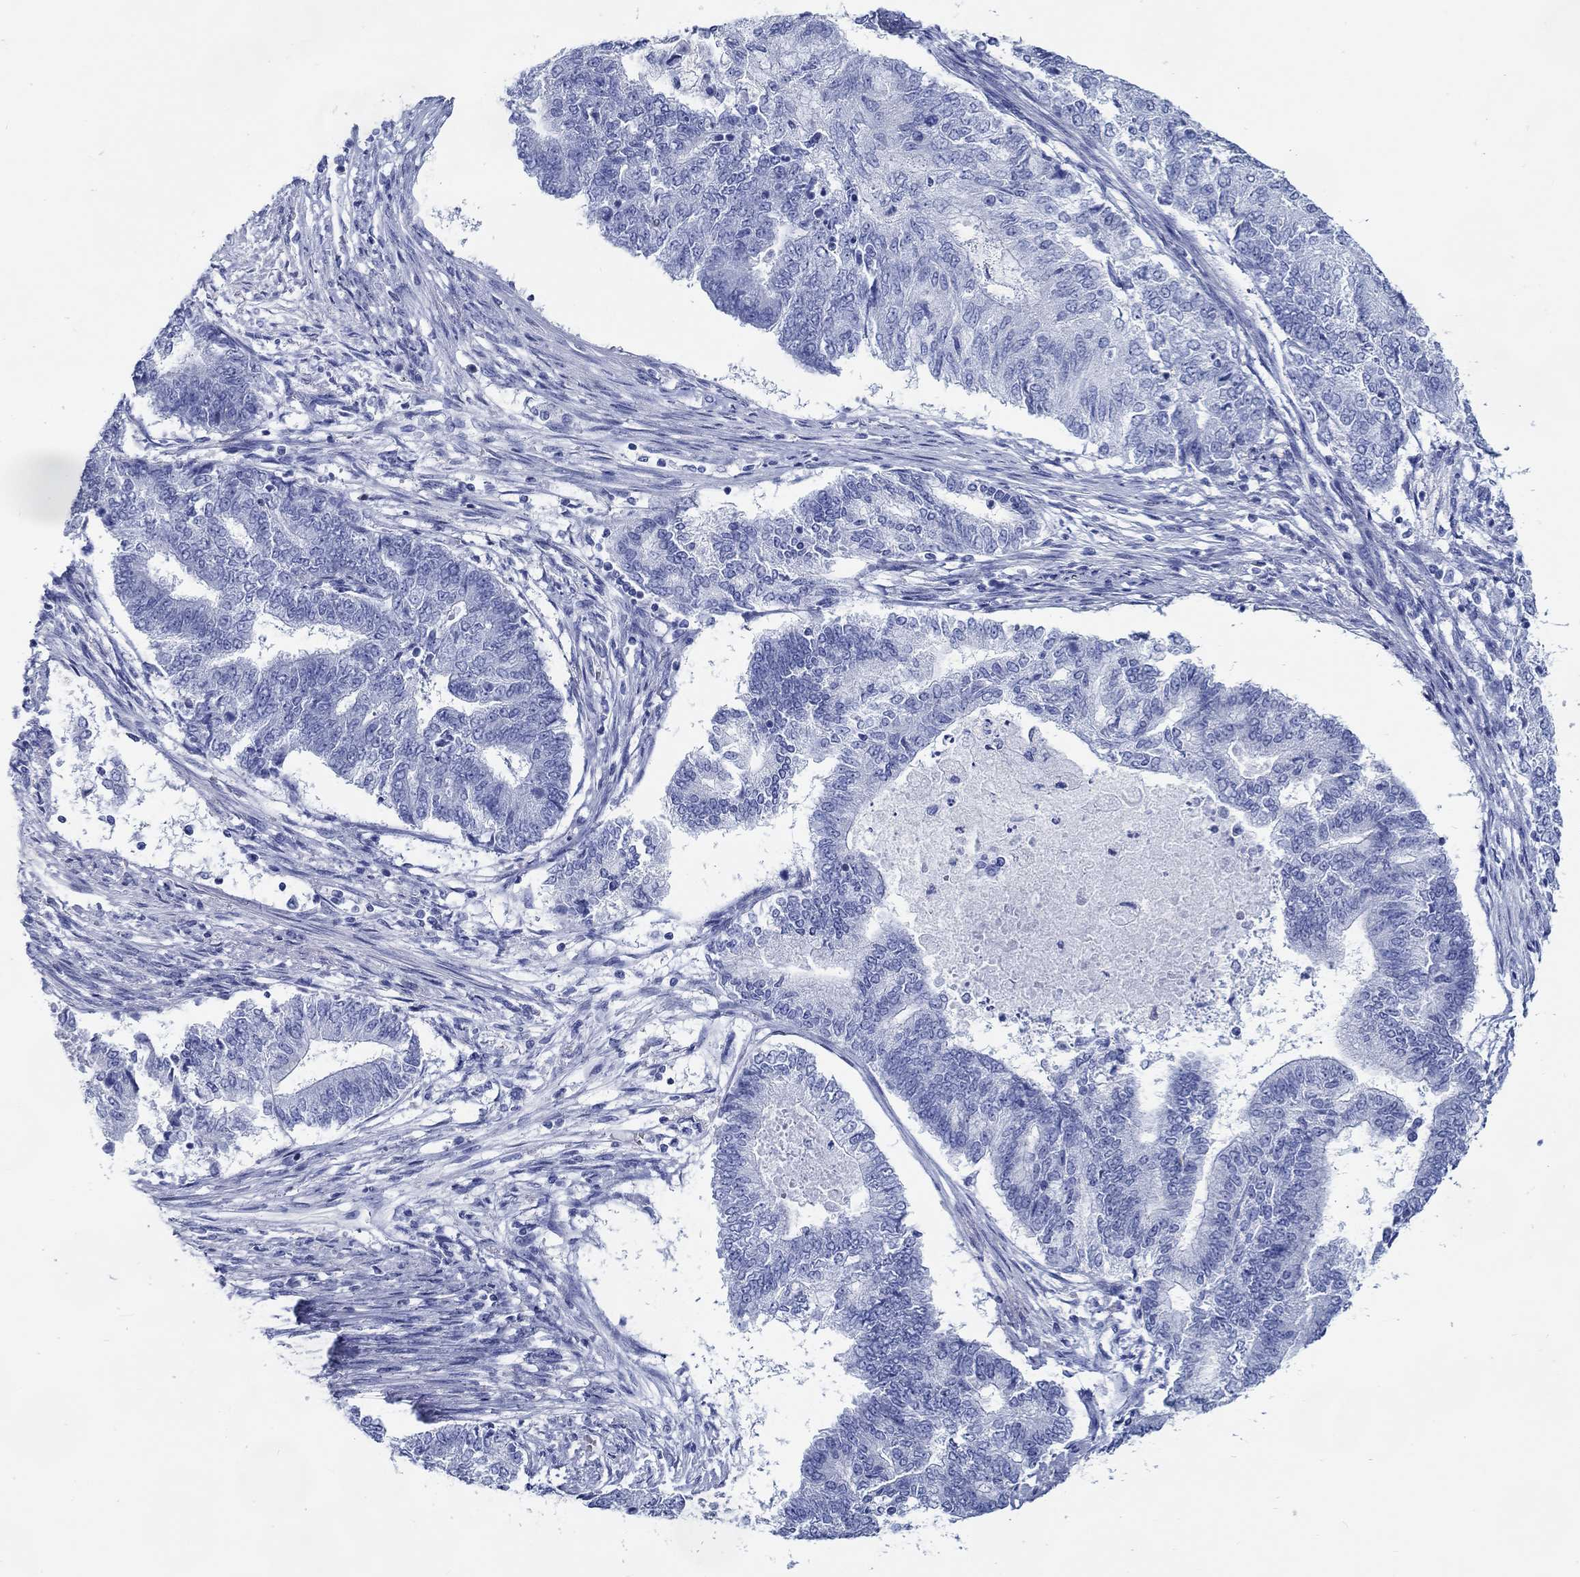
{"staining": {"intensity": "negative", "quantity": "none", "location": "none"}, "tissue": "endometrial cancer", "cell_type": "Tumor cells", "image_type": "cancer", "snomed": [{"axis": "morphology", "description": "Adenocarcinoma, NOS"}, {"axis": "topography", "description": "Endometrium"}], "caption": "This is an immunohistochemistry (IHC) histopathology image of endometrial cancer. There is no staining in tumor cells.", "gene": "FBXO2", "patient": {"sex": "female", "age": 65}}